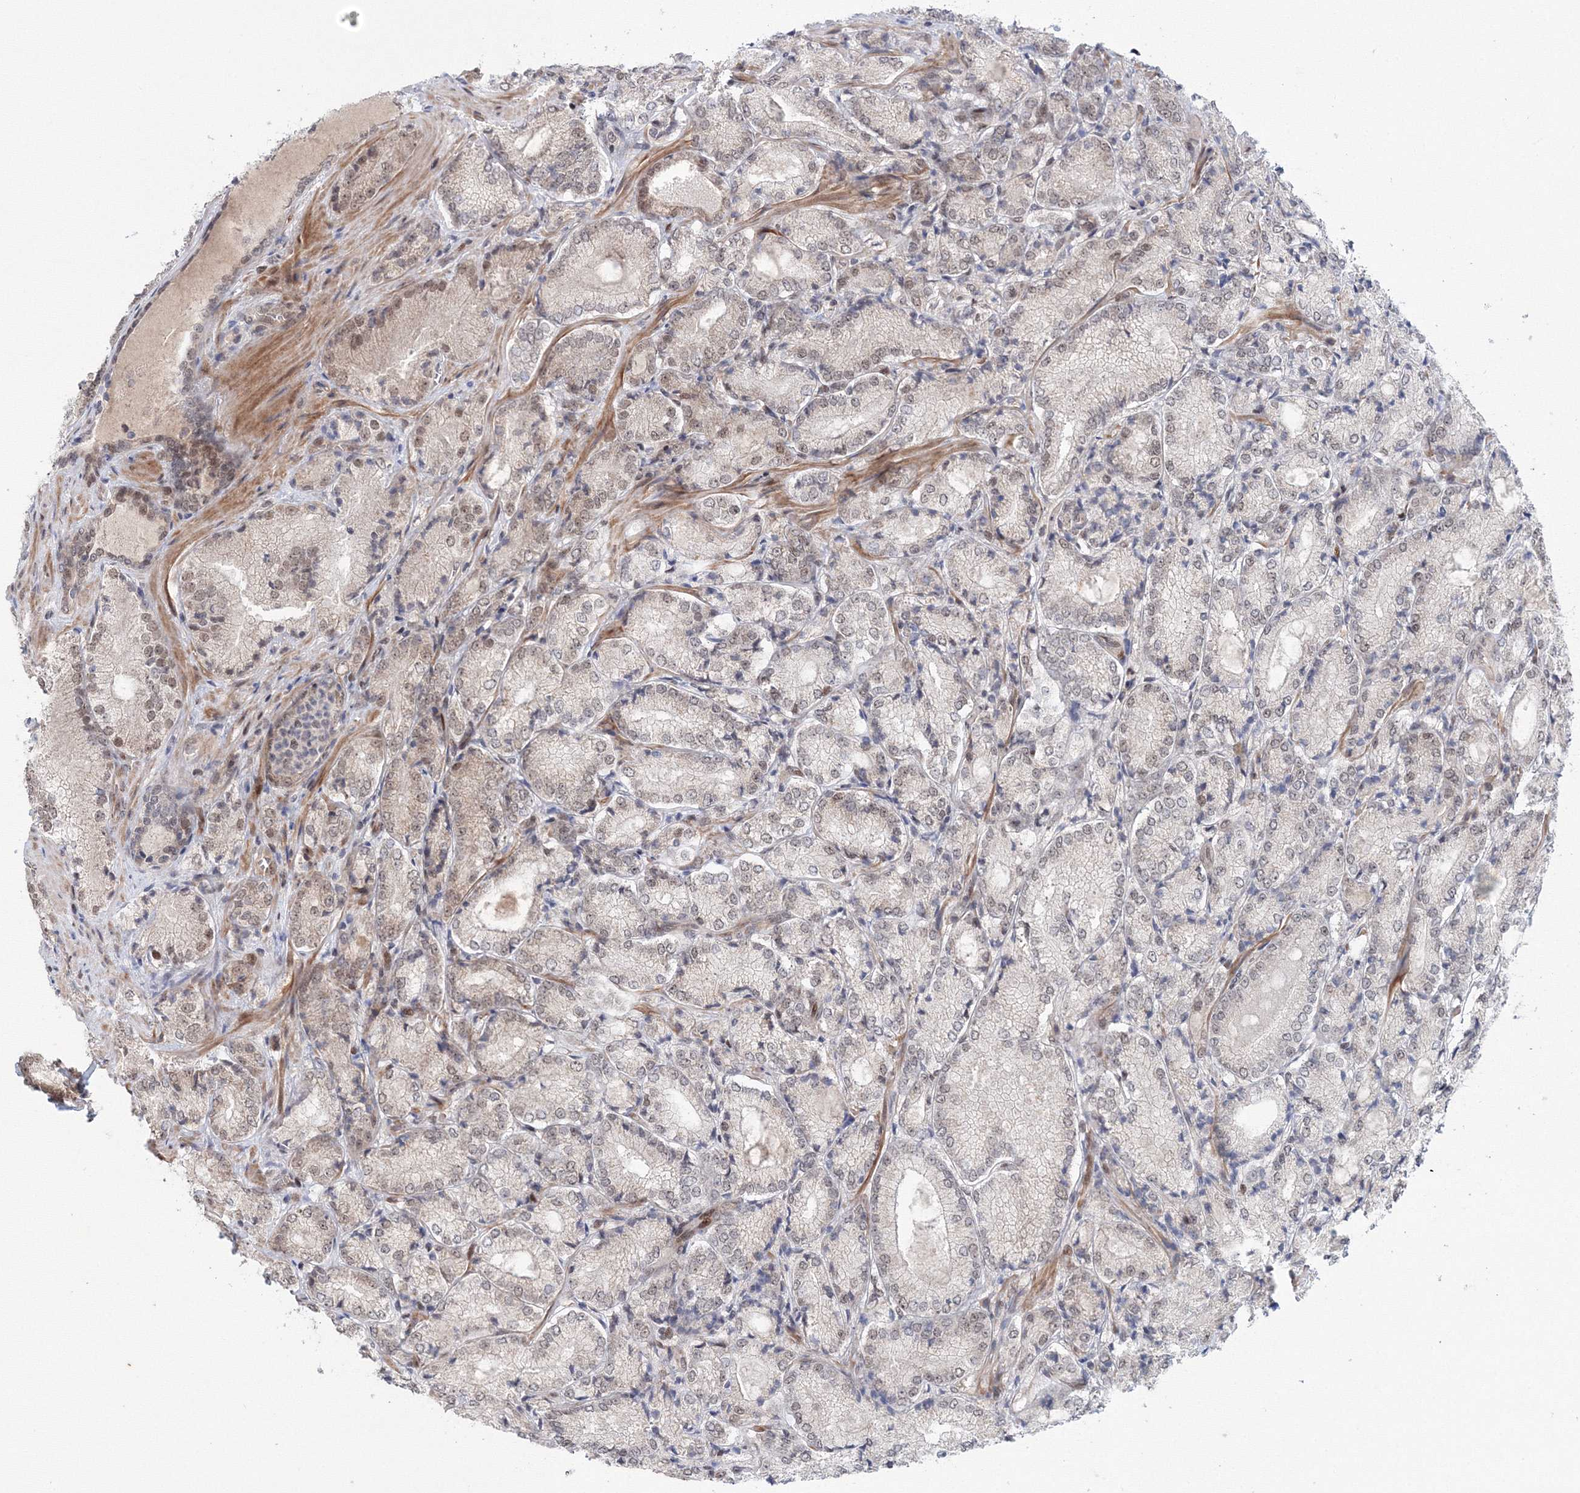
{"staining": {"intensity": "weak", "quantity": "<25%", "location": "nuclear"}, "tissue": "prostate cancer", "cell_type": "Tumor cells", "image_type": "cancer", "snomed": [{"axis": "morphology", "description": "Adenocarcinoma, Low grade"}, {"axis": "topography", "description": "Prostate"}], "caption": "This photomicrograph is of prostate adenocarcinoma (low-grade) stained with immunohistochemistry (IHC) to label a protein in brown with the nuclei are counter-stained blue. There is no positivity in tumor cells.", "gene": "NOA1", "patient": {"sex": "male", "age": 74}}